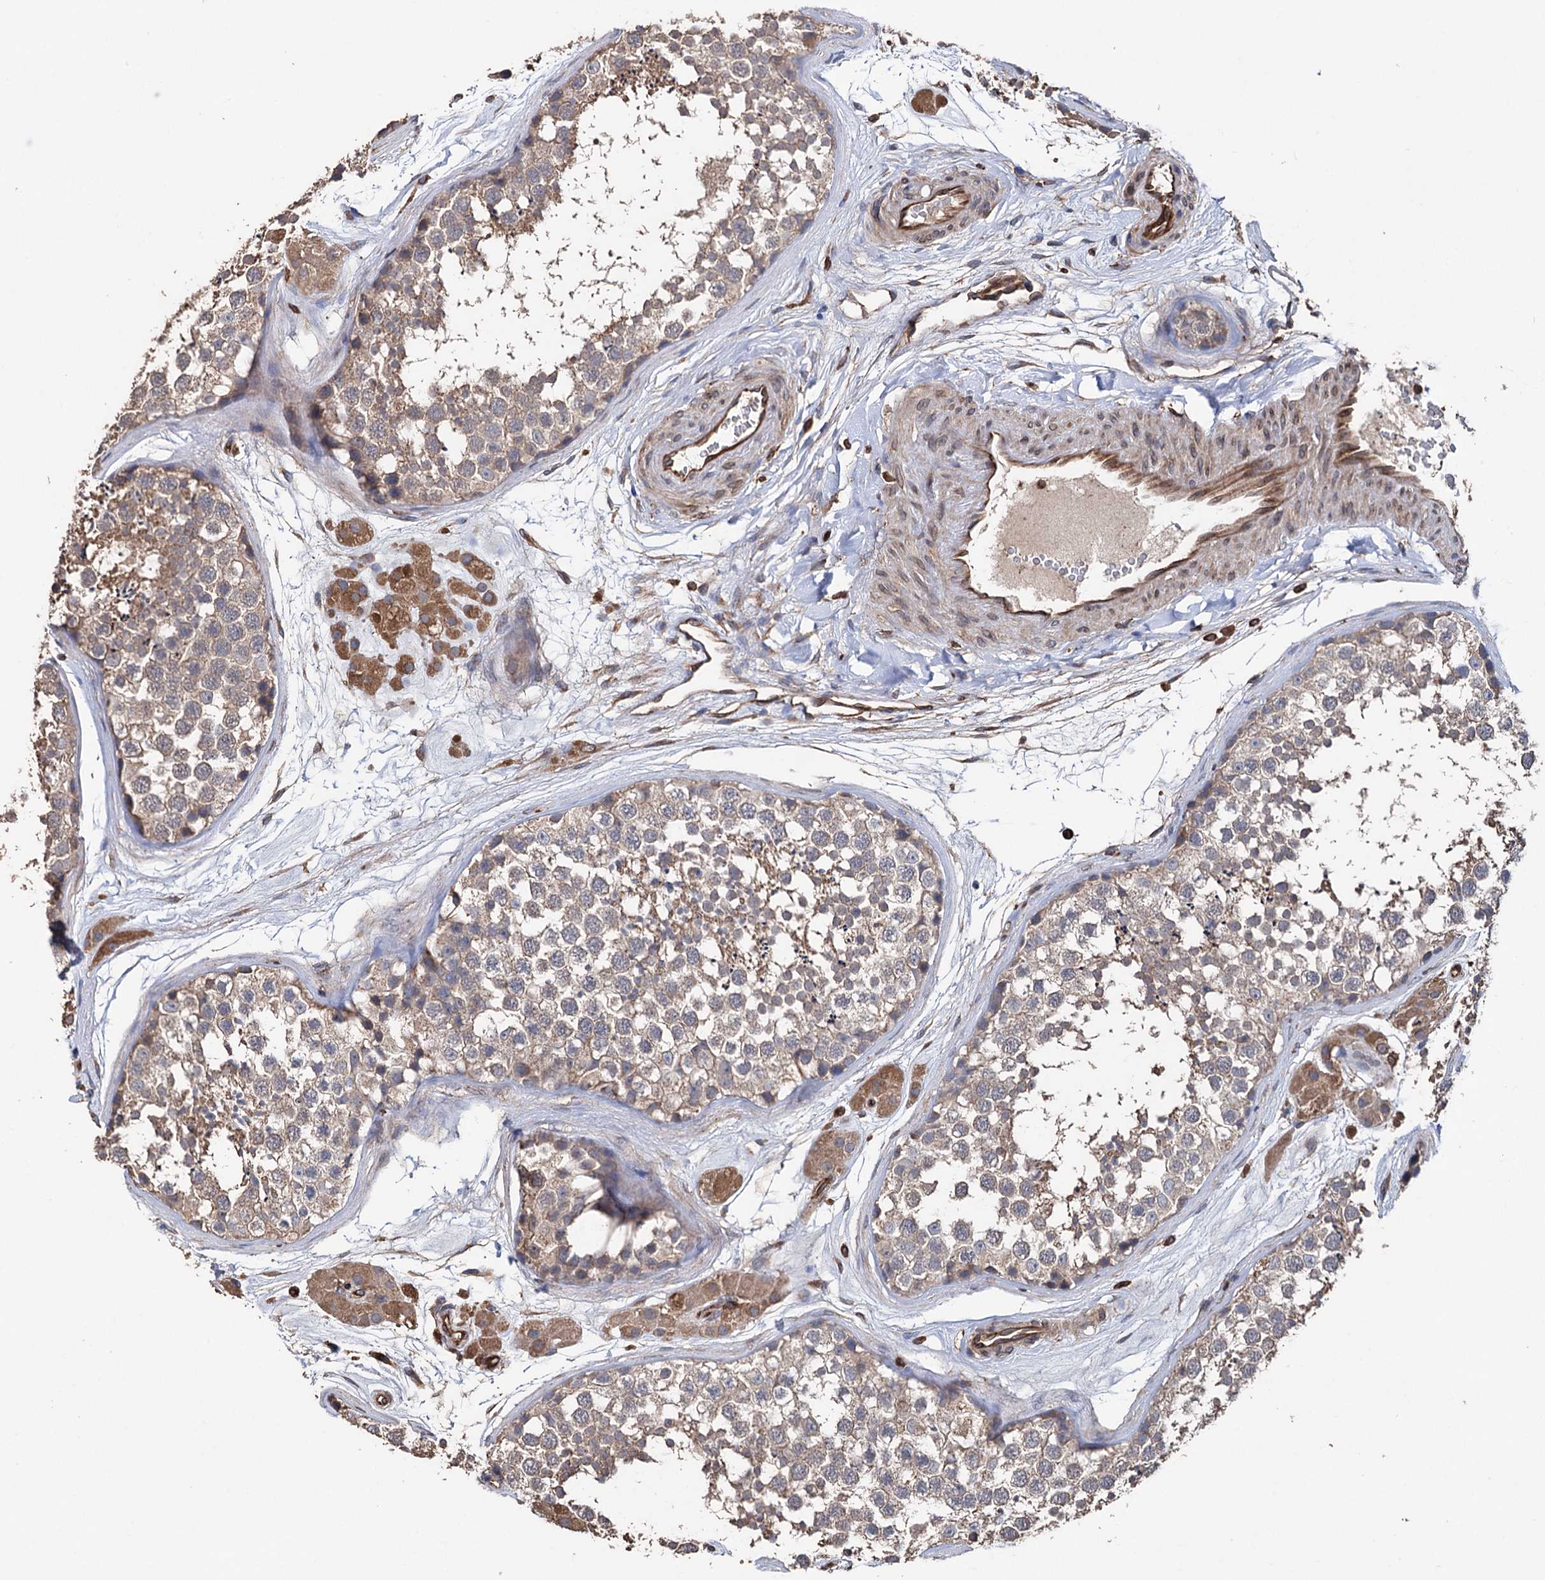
{"staining": {"intensity": "weak", "quantity": "25%-75%", "location": "cytoplasmic/membranous"}, "tissue": "testis", "cell_type": "Cells in seminiferous ducts", "image_type": "normal", "snomed": [{"axis": "morphology", "description": "Normal tissue, NOS"}, {"axis": "topography", "description": "Testis"}], "caption": "Cells in seminiferous ducts exhibit weak cytoplasmic/membranous expression in about 25%-75% of cells in normal testis.", "gene": "STING1", "patient": {"sex": "male", "age": 56}}